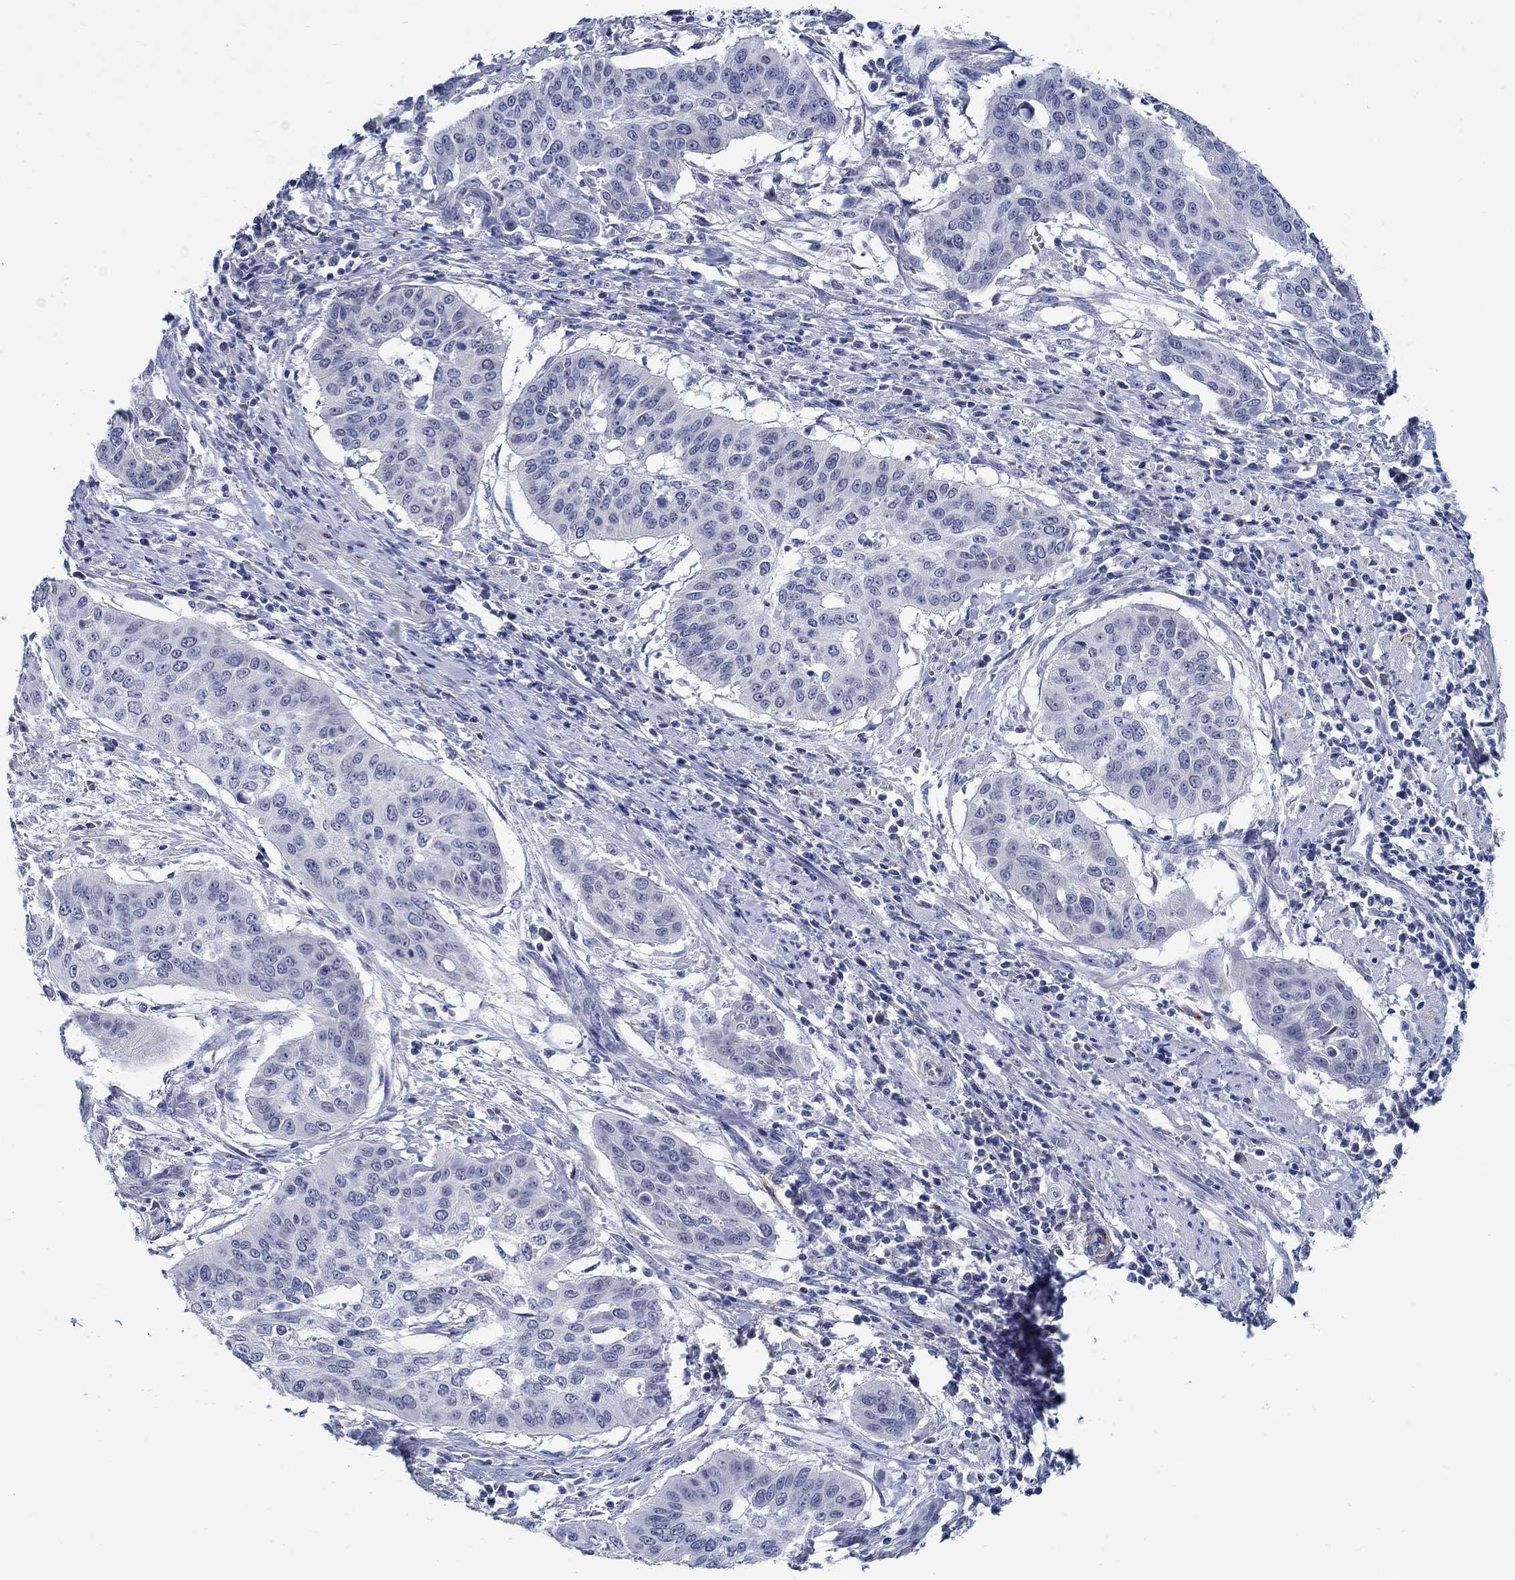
{"staining": {"intensity": "negative", "quantity": "none", "location": "none"}, "tissue": "cervical cancer", "cell_type": "Tumor cells", "image_type": "cancer", "snomed": [{"axis": "morphology", "description": "Squamous cell carcinoma, NOS"}, {"axis": "topography", "description": "Cervix"}], "caption": "The image displays no significant positivity in tumor cells of cervical cancer.", "gene": "MC2R", "patient": {"sex": "female", "age": 39}}